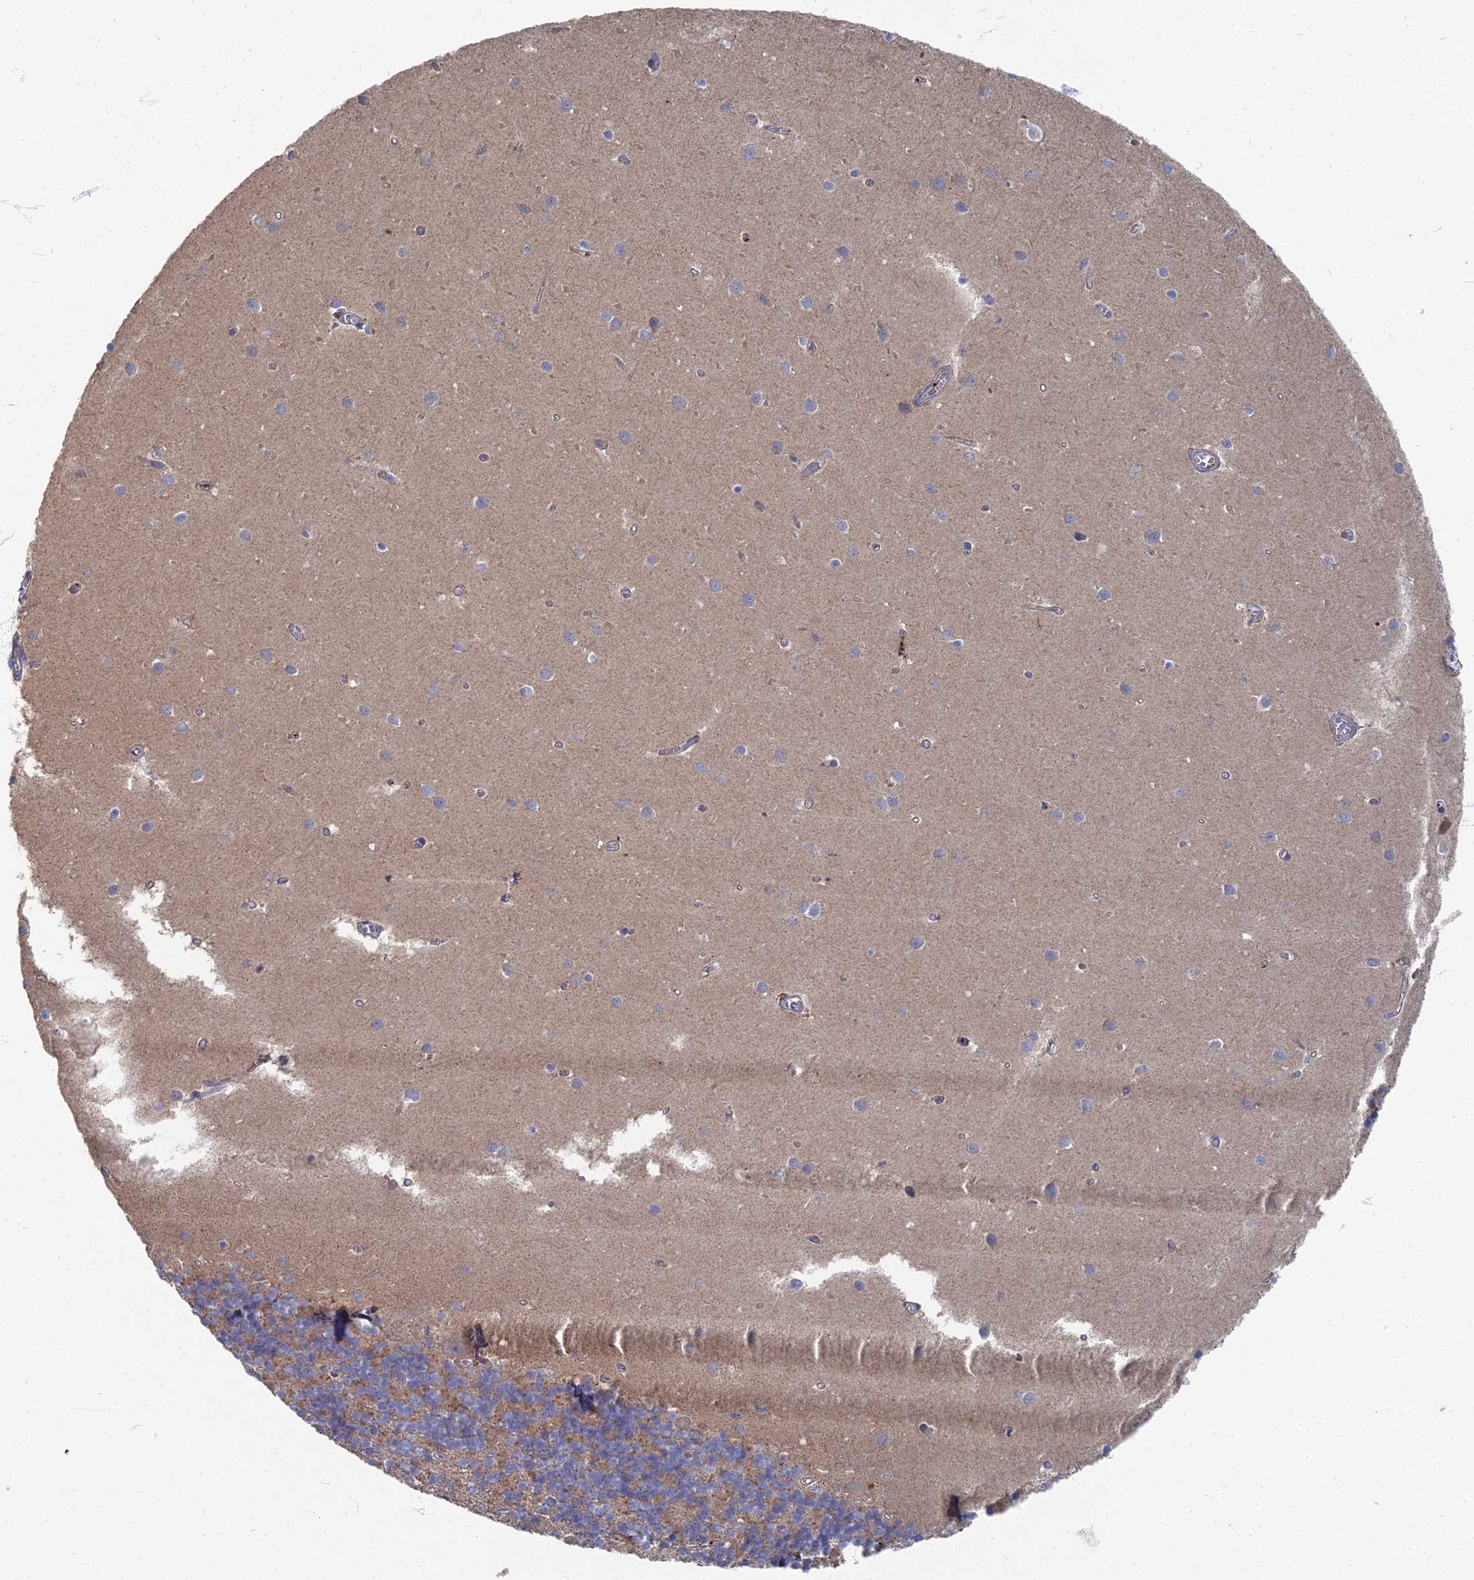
{"staining": {"intensity": "moderate", "quantity": "25%-75%", "location": "cytoplasmic/membranous"}, "tissue": "cerebellum", "cell_type": "Cells in granular layer", "image_type": "normal", "snomed": [{"axis": "morphology", "description": "Normal tissue, NOS"}, {"axis": "topography", "description": "Cerebellum"}], "caption": "An image showing moderate cytoplasmic/membranous staining in about 25%-75% of cells in granular layer in unremarkable cerebellum, as visualized by brown immunohistochemical staining.", "gene": "PPCDC", "patient": {"sex": "male", "age": 54}}